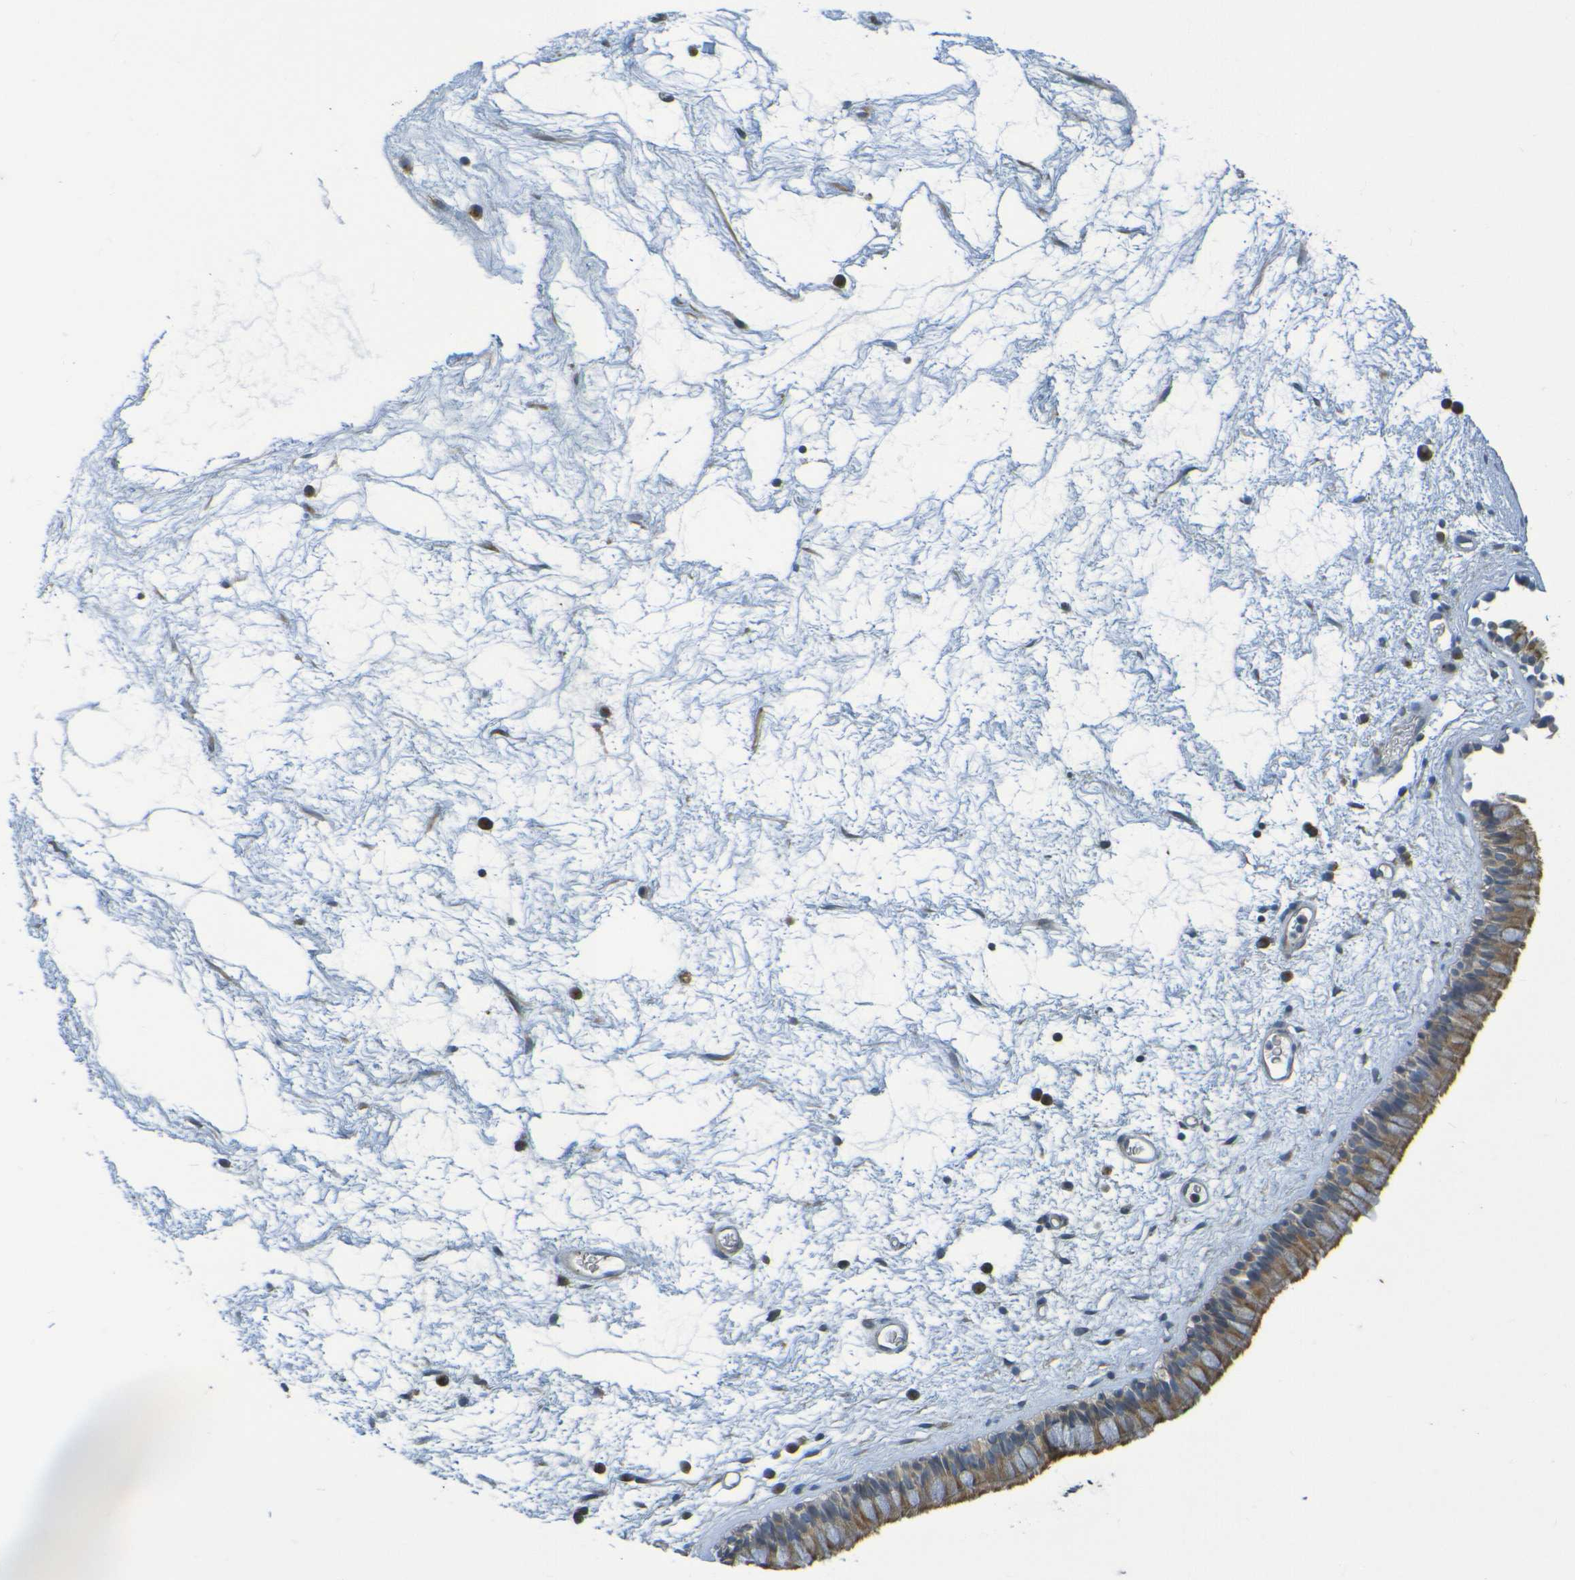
{"staining": {"intensity": "moderate", "quantity": ">75%", "location": "cytoplasmic/membranous"}, "tissue": "nasopharynx", "cell_type": "Respiratory epithelial cells", "image_type": "normal", "snomed": [{"axis": "morphology", "description": "Normal tissue, NOS"}, {"axis": "morphology", "description": "Inflammation, NOS"}, {"axis": "topography", "description": "Nasopharynx"}], "caption": "IHC staining of benign nasopharynx, which displays medium levels of moderate cytoplasmic/membranous expression in about >75% of respiratory epithelial cells indicating moderate cytoplasmic/membranous protein staining. The staining was performed using DAB (3,3'-diaminobenzidine) (brown) for protein detection and nuclei were counterstained in hematoxylin (blue).", "gene": "CYP4F2", "patient": {"sex": "male", "age": 48}}